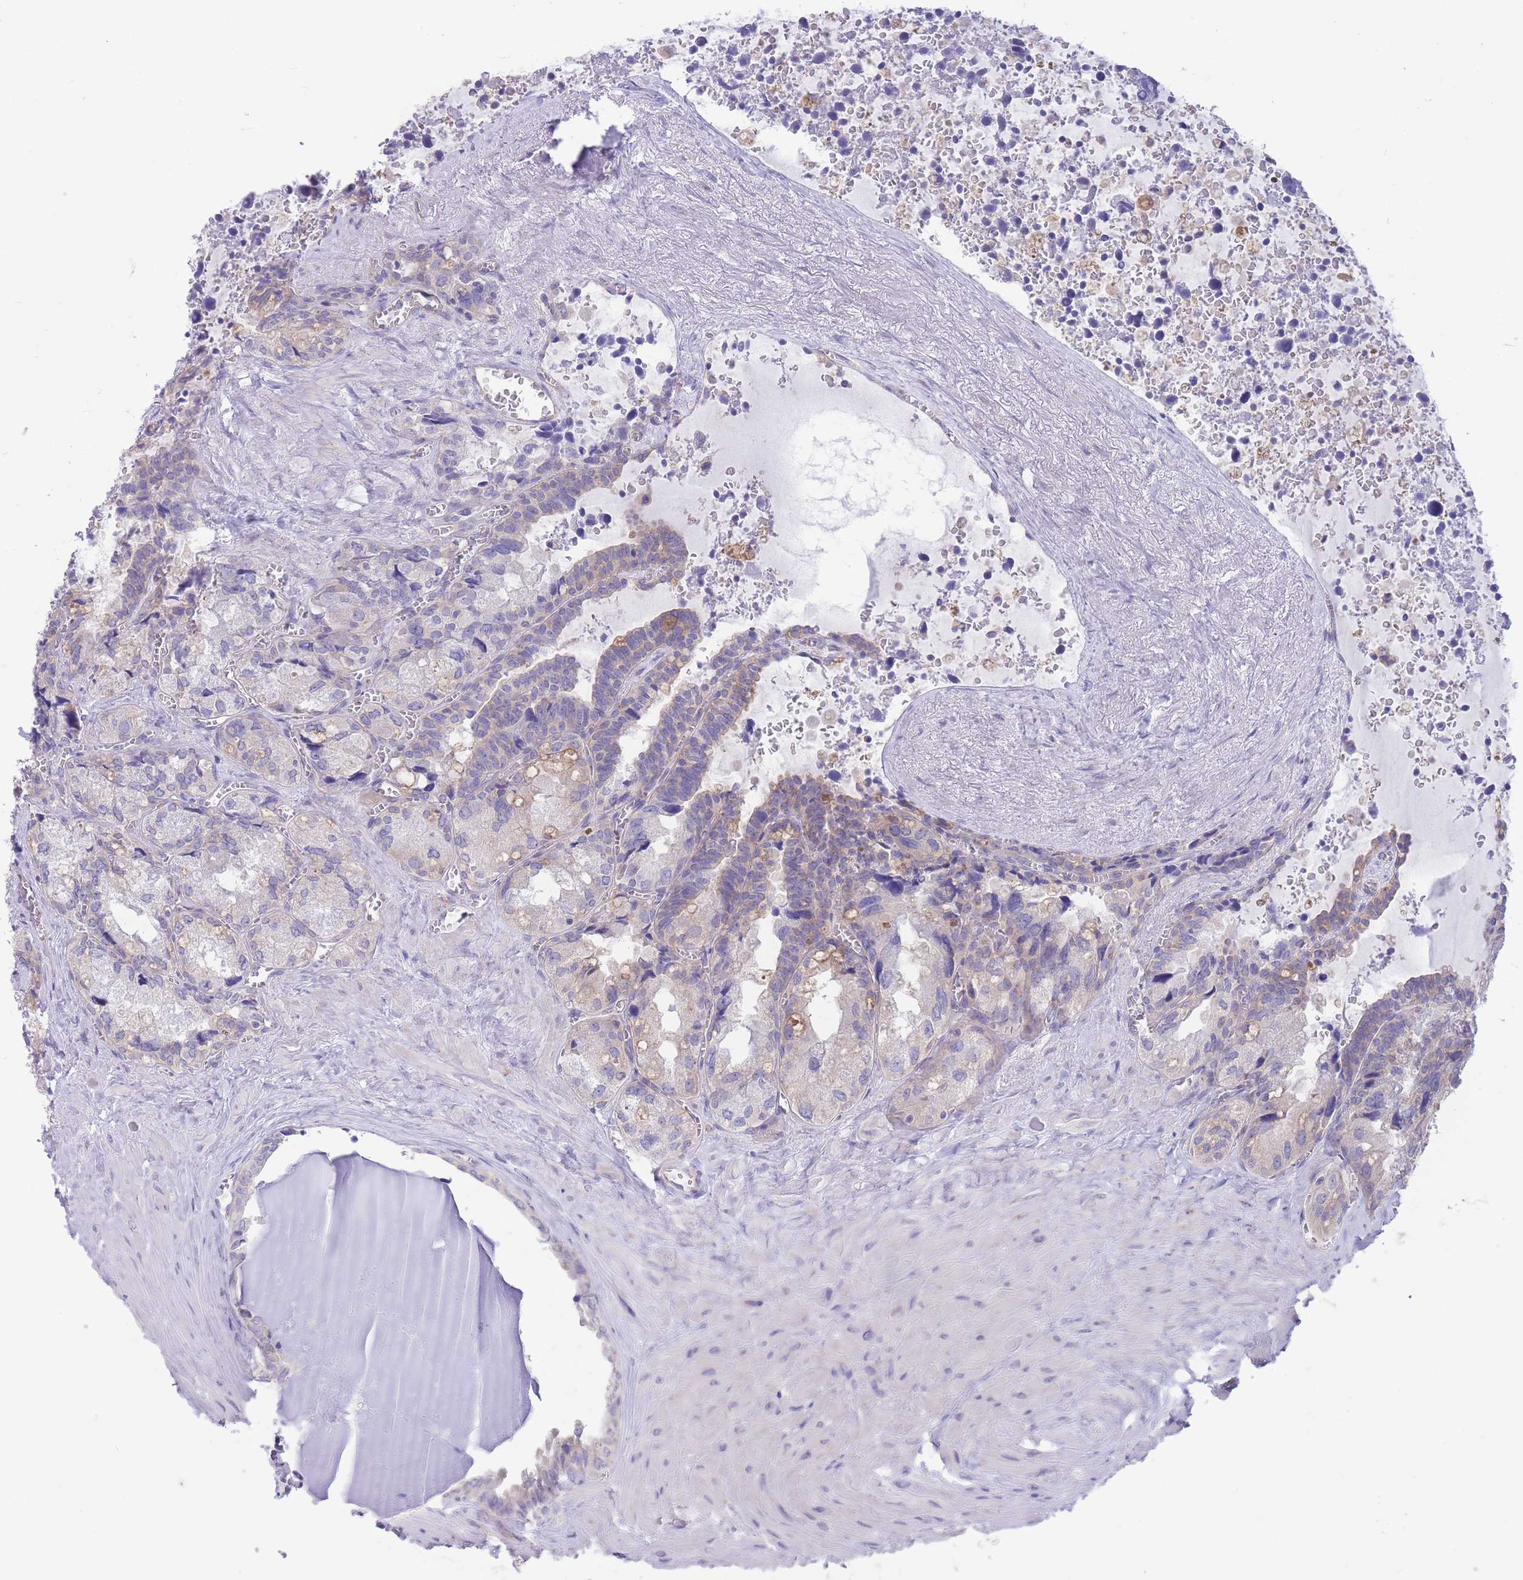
{"staining": {"intensity": "moderate", "quantity": "25%-75%", "location": "cytoplasmic/membranous"}, "tissue": "seminal vesicle", "cell_type": "Glandular cells", "image_type": "normal", "snomed": [{"axis": "morphology", "description": "Normal tissue, NOS"}, {"axis": "topography", "description": "Seminal veicle"}], "caption": "Immunohistochemistry (IHC) of normal human seminal vesicle reveals medium levels of moderate cytoplasmic/membranous expression in about 25%-75% of glandular cells.", "gene": "ALS2CL", "patient": {"sex": "male", "age": 68}}